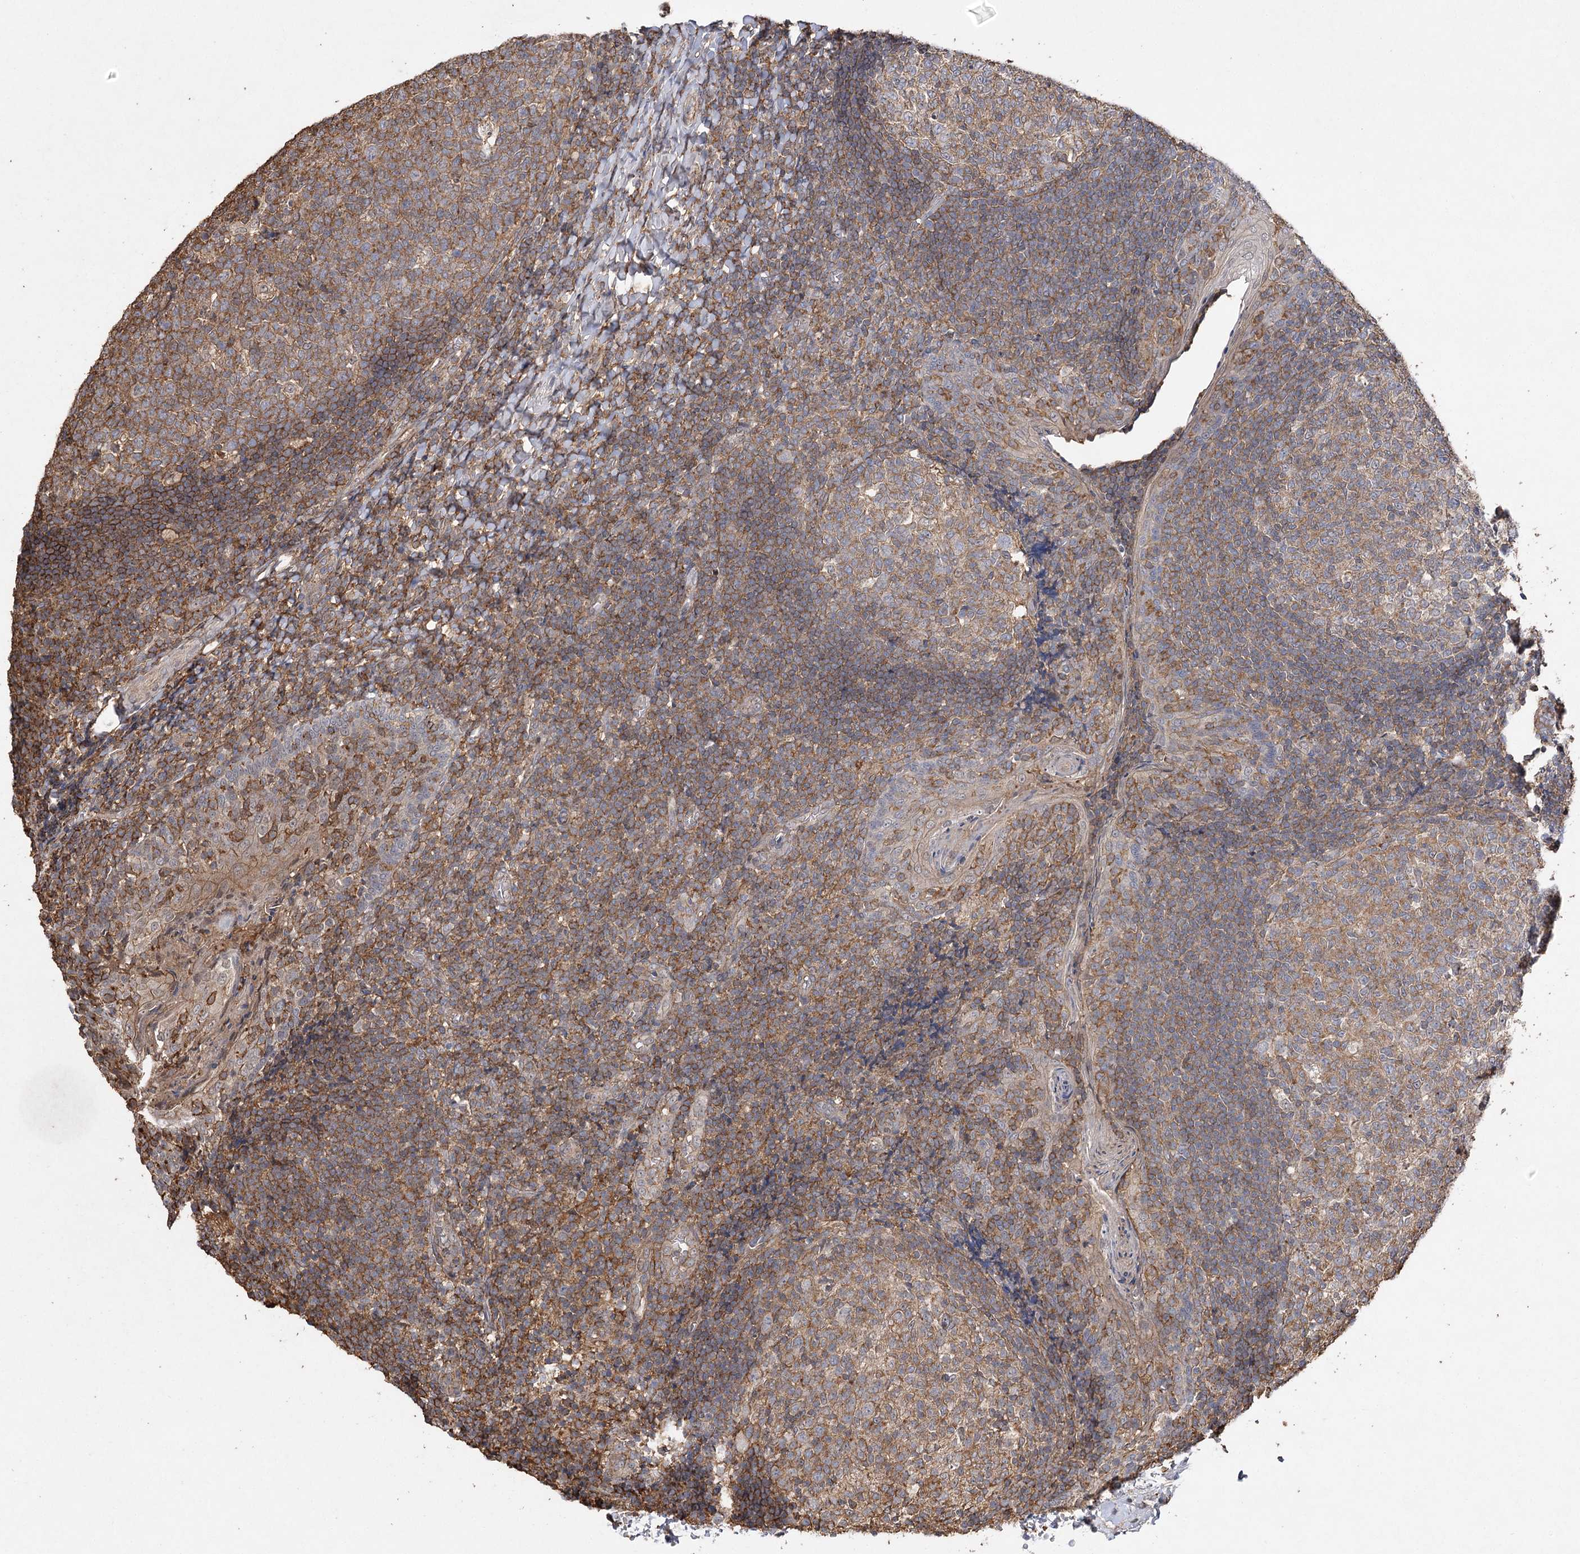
{"staining": {"intensity": "moderate", "quantity": "25%-75%", "location": "cytoplasmic/membranous"}, "tissue": "tonsil", "cell_type": "Germinal center cells", "image_type": "normal", "snomed": [{"axis": "morphology", "description": "Normal tissue, NOS"}, {"axis": "topography", "description": "Tonsil"}], "caption": "The photomicrograph demonstrates immunohistochemical staining of benign tonsil. There is moderate cytoplasmic/membranous expression is identified in about 25%-75% of germinal center cells. Ihc stains the protein of interest in brown and the nuclei are stained blue.", "gene": "OBSL1", "patient": {"sex": "female", "age": 19}}